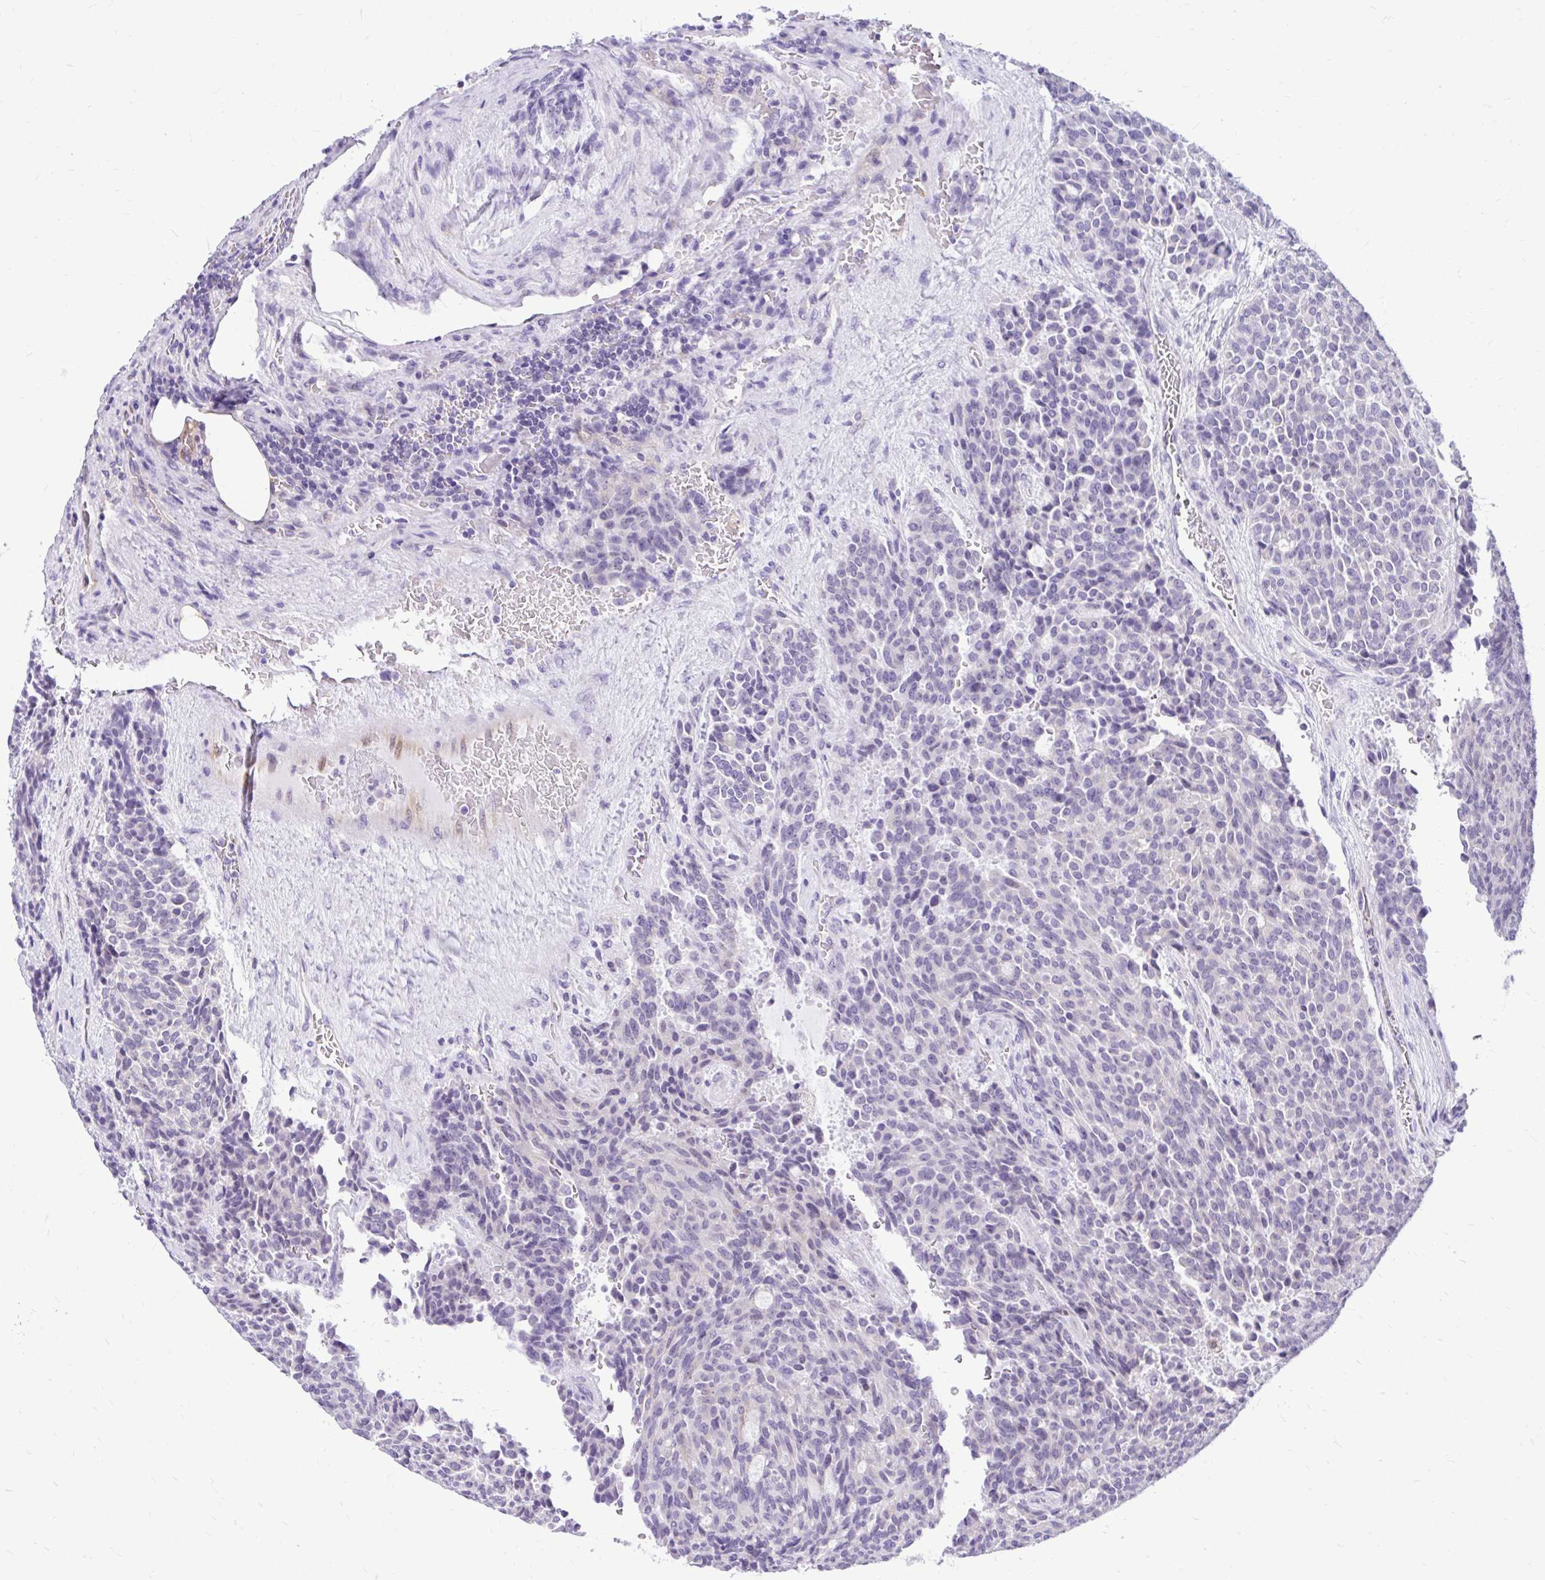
{"staining": {"intensity": "negative", "quantity": "none", "location": "none"}, "tissue": "carcinoid", "cell_type": "Tumor cells", "image_type": "cancer", "snomed": [{"axis": "morphology", "description": "Carcinoid, malignant, NOS"}, {"axis": "topography", "description": "Pancreas"}], "caption": "Tumor cells show no significant protein positivity in carcinoid.", "gene": "NIFK", "patient": {"sex": "female", "age": 54}}